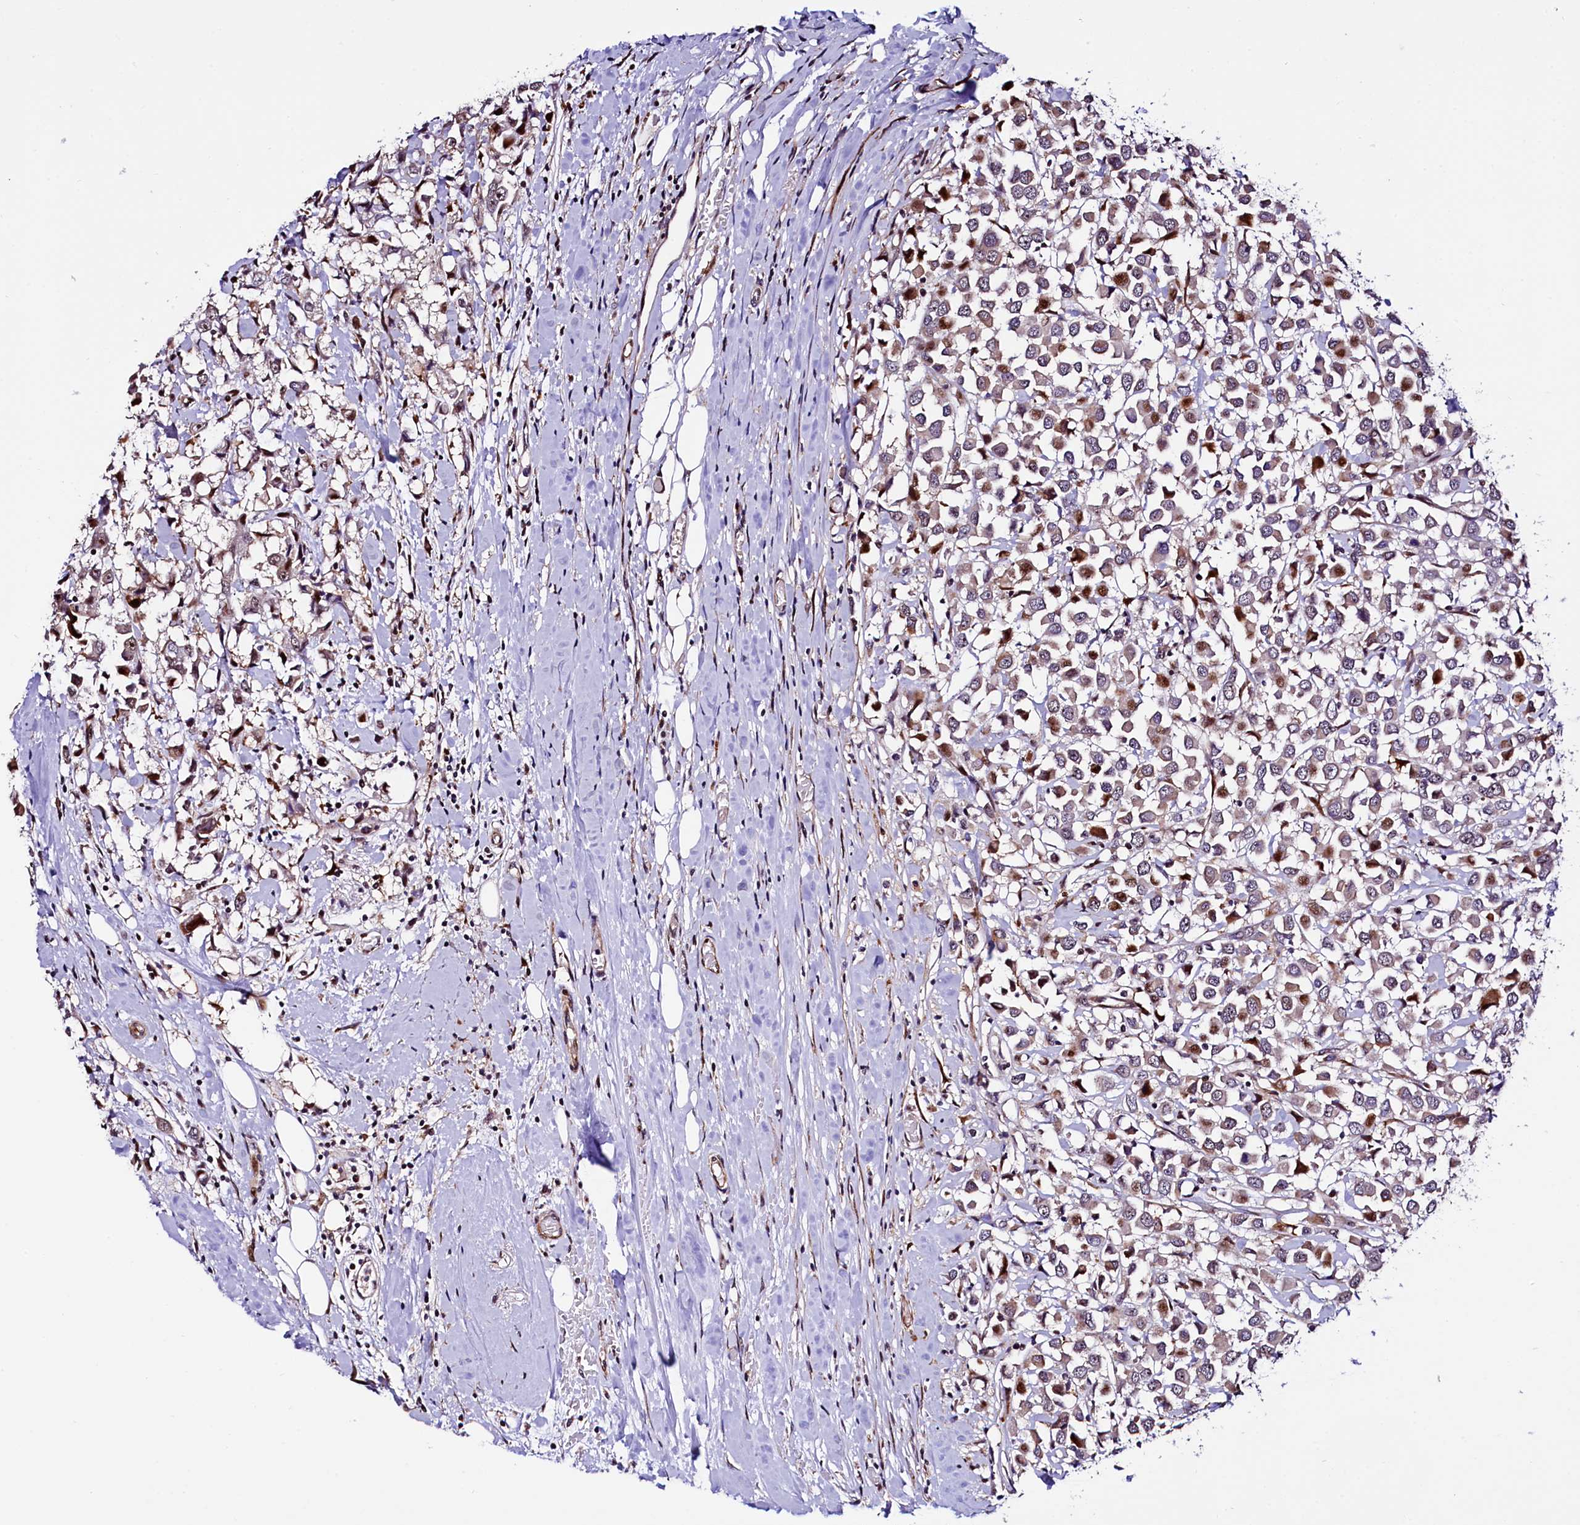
{"staining": {"intensity": "strong", "quantity": "<25%", "location": "nuclear"}, "tissue": "breast cancer", "cell_type": "Tumor cells", "image_type": "cancer", "snomed": [{"axis": "morphology", "description": "Duct carcinoma"}, {"axis": "topography", "description": "Breast"}], "caption": "This photomicrograph reveals immunohistochemistry (IHC) staining of breast cancer (infiltrating ductal carcinoma), with medium strong nuclear staining in about <25% of tumor cells.", "gene": "TRMT112", "patient": {"sex": "female", "age": 61}}